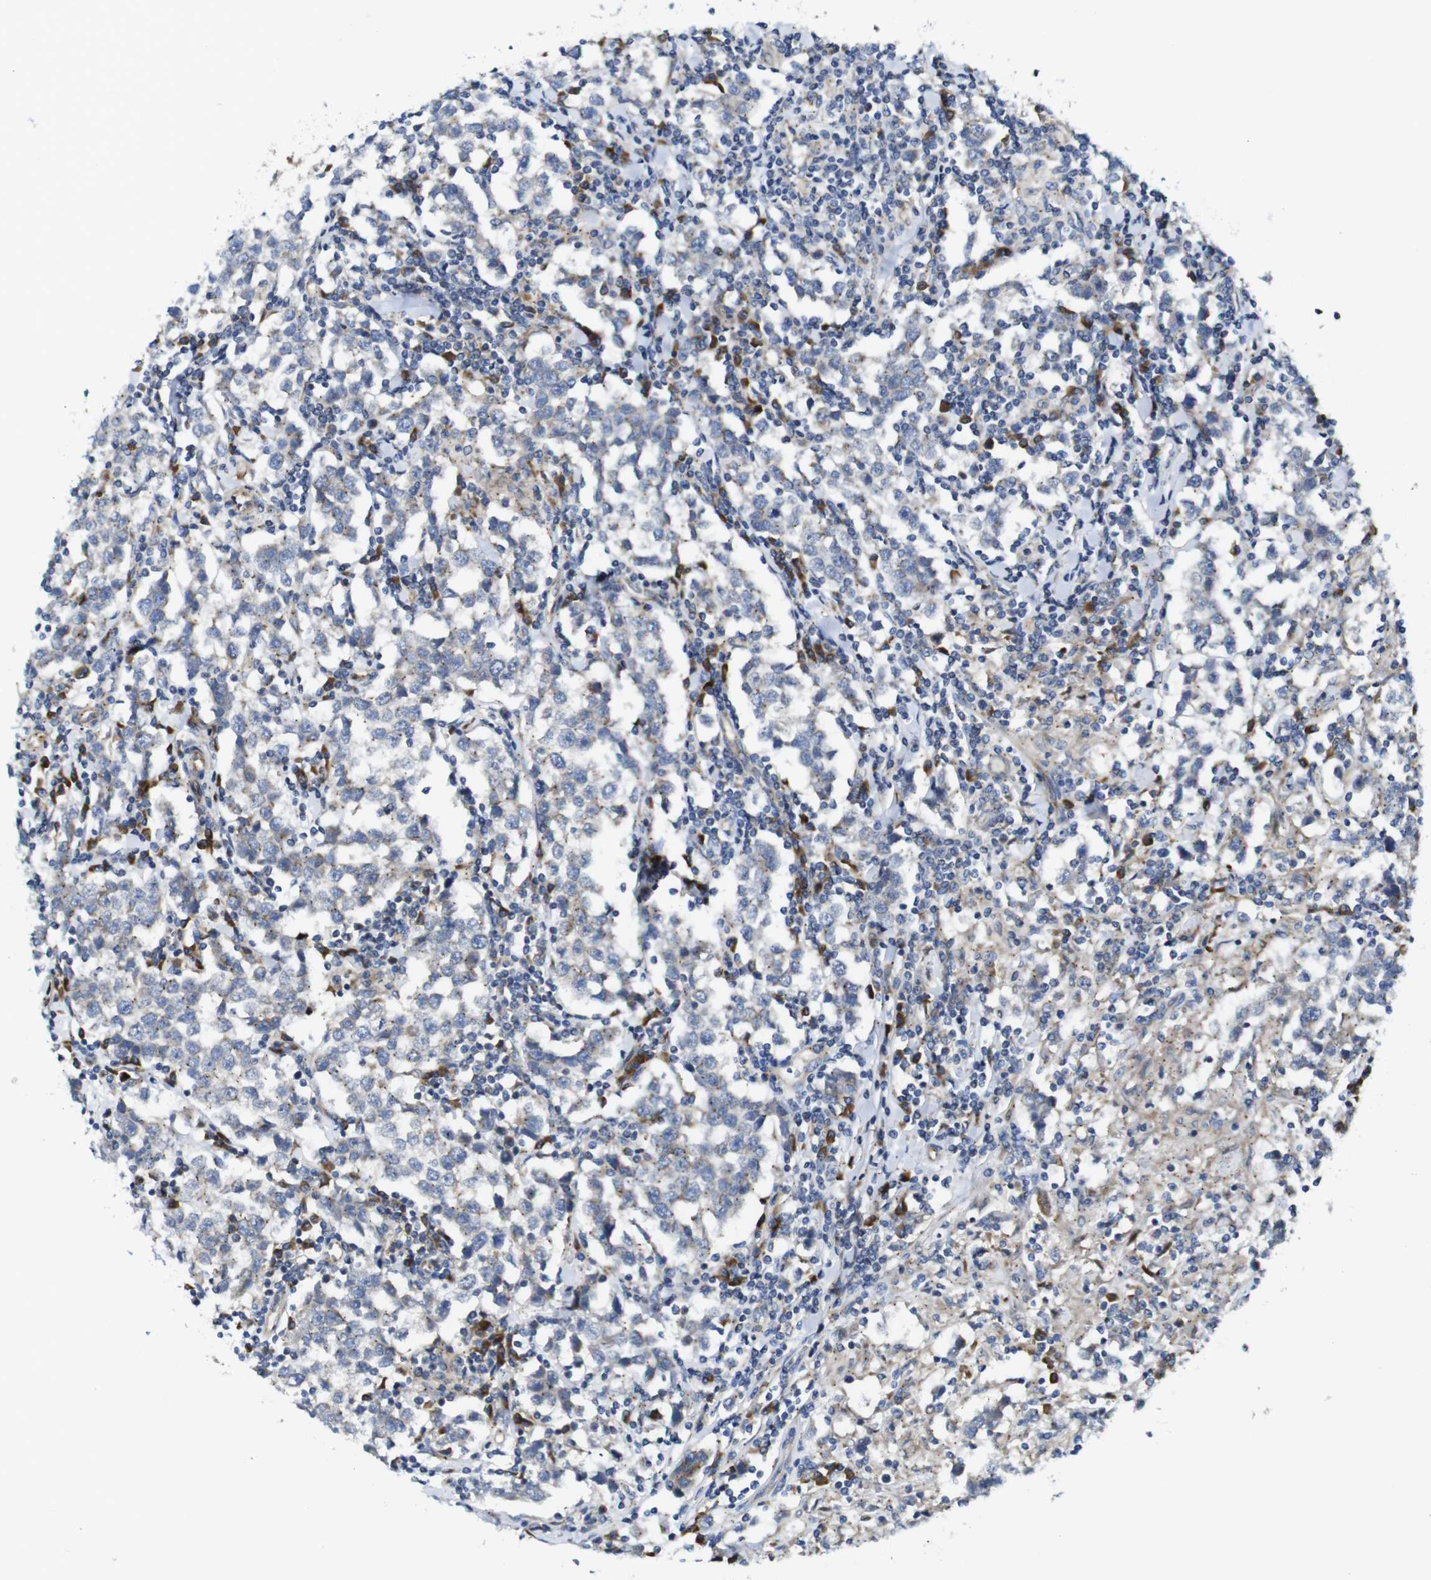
{"staining": {"intensity": "negative", "quantity": "none", "location": "none"}, "tissue": "testis cancer", "cell_type": "Tumor cells", "image_type": "cancer", "snomed": [{"axis": "morphology", "description": "Seminoma, NOS"}, {"axis": "morphology", "description": "Carcinoma, Embryonal, NOS"}, {"axis": "topography", "description": "Testis"}], "caption": "Immunohistochemical staining of human embryonal carcinoma (testis) shows no significant positivity in tumor cells.", "gene": "DDRGK1", "patient": {"sex": "male", "age": 36}}